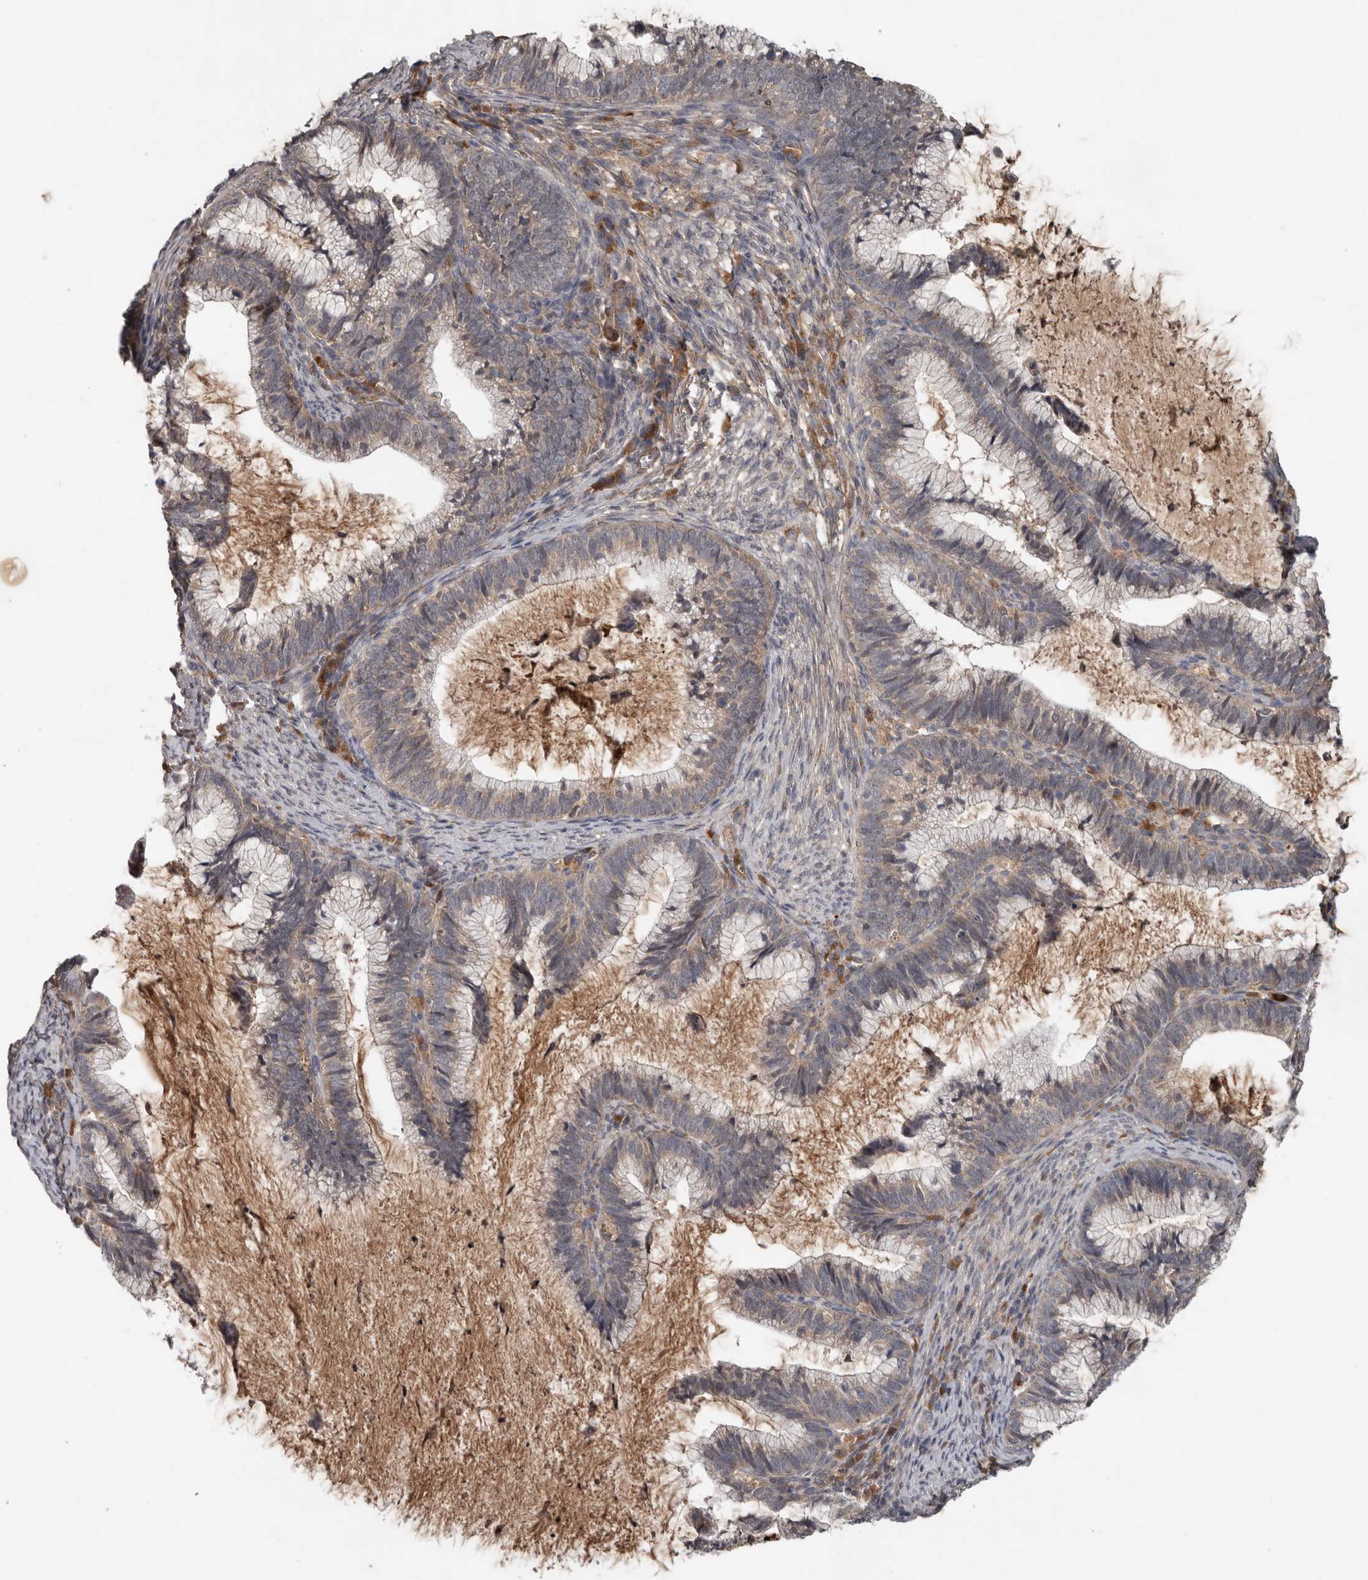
{"staining": {"intensity": "weak", "quantity": "25%-75%", "location": "cytoplasmic/membranous"}, "tissue": "cervical cancer", "cell_type": "Tumor cells", "image_type": "cancer", "snomed": [{"axis": "morphology", "description": "Adenocarcinoma, NOS"}, {"axis": "topography", "description": "Cervix"}], "caption": "A brown stain highlights weak cytoplasmic/membranous expression of a protein in human cervical cancer tumor cells.", "gene": "DNAJB4", "patient": {"sex": "female", "age": 36}}